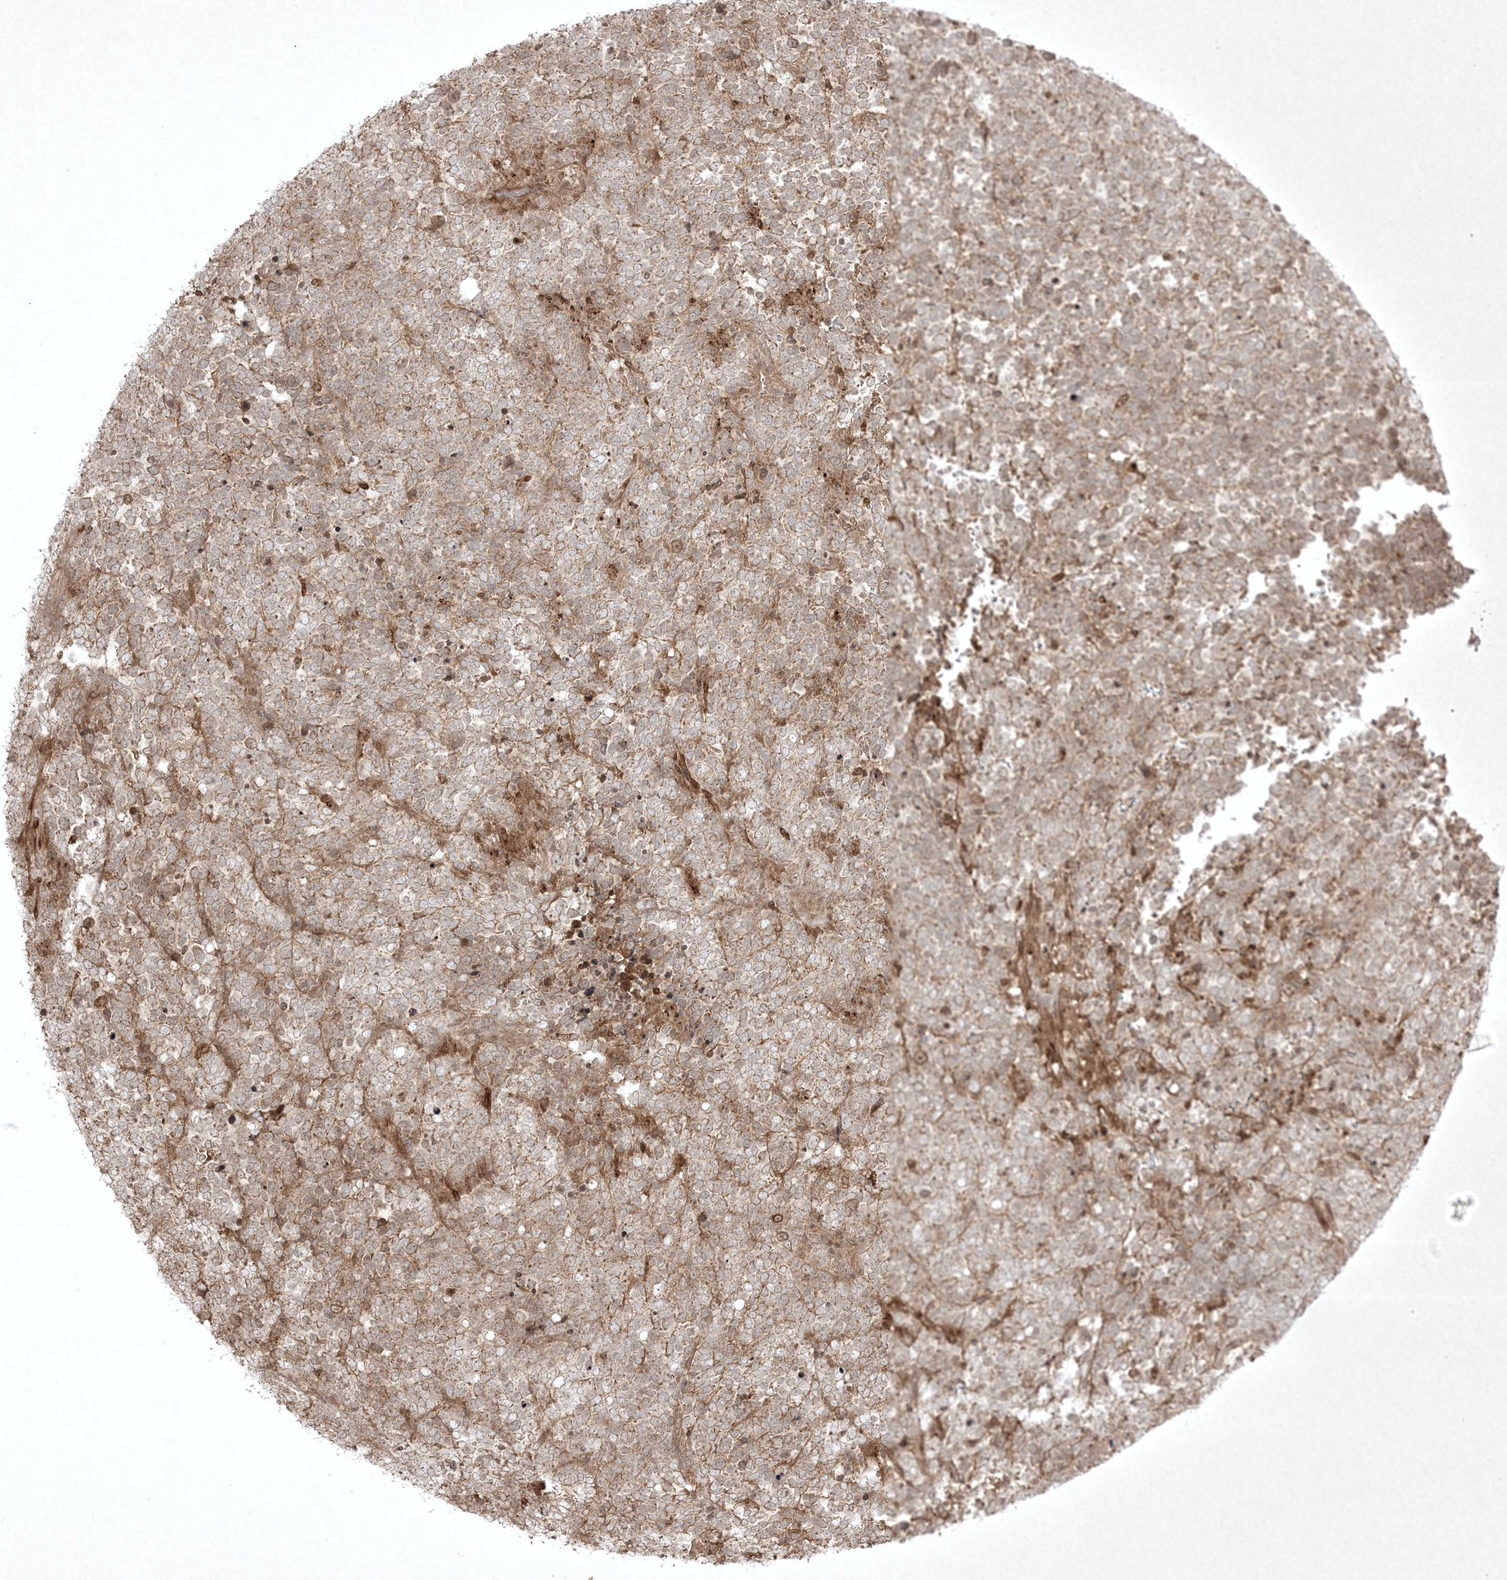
{"staining": {"intensity": "moderate", "quantity": "25%-75%", "location": "cytoplasmic/membranous"}, "tissue": "urothelial cancer", "cell_type": "Tumor cells", "image_type": "cancer", "snomed": [{"axis": "morphology", "description": "Urothelial carcinoma, High grade"}, {"axis": "topography", "description": "Urinary bladder"}], "caption": "IHC photomicrograph of neoplastic tissue: urothelial cancer stained using immunohistochemistry (IHC) displays medium levels of moderate protein expression localized specifically in the cytoplasmic/membranous of tumor cells, appearing as a cytoplasmic/membranous brown color.", "gene": "PTK6", "patient": {"sex": "female", "age": 82}}